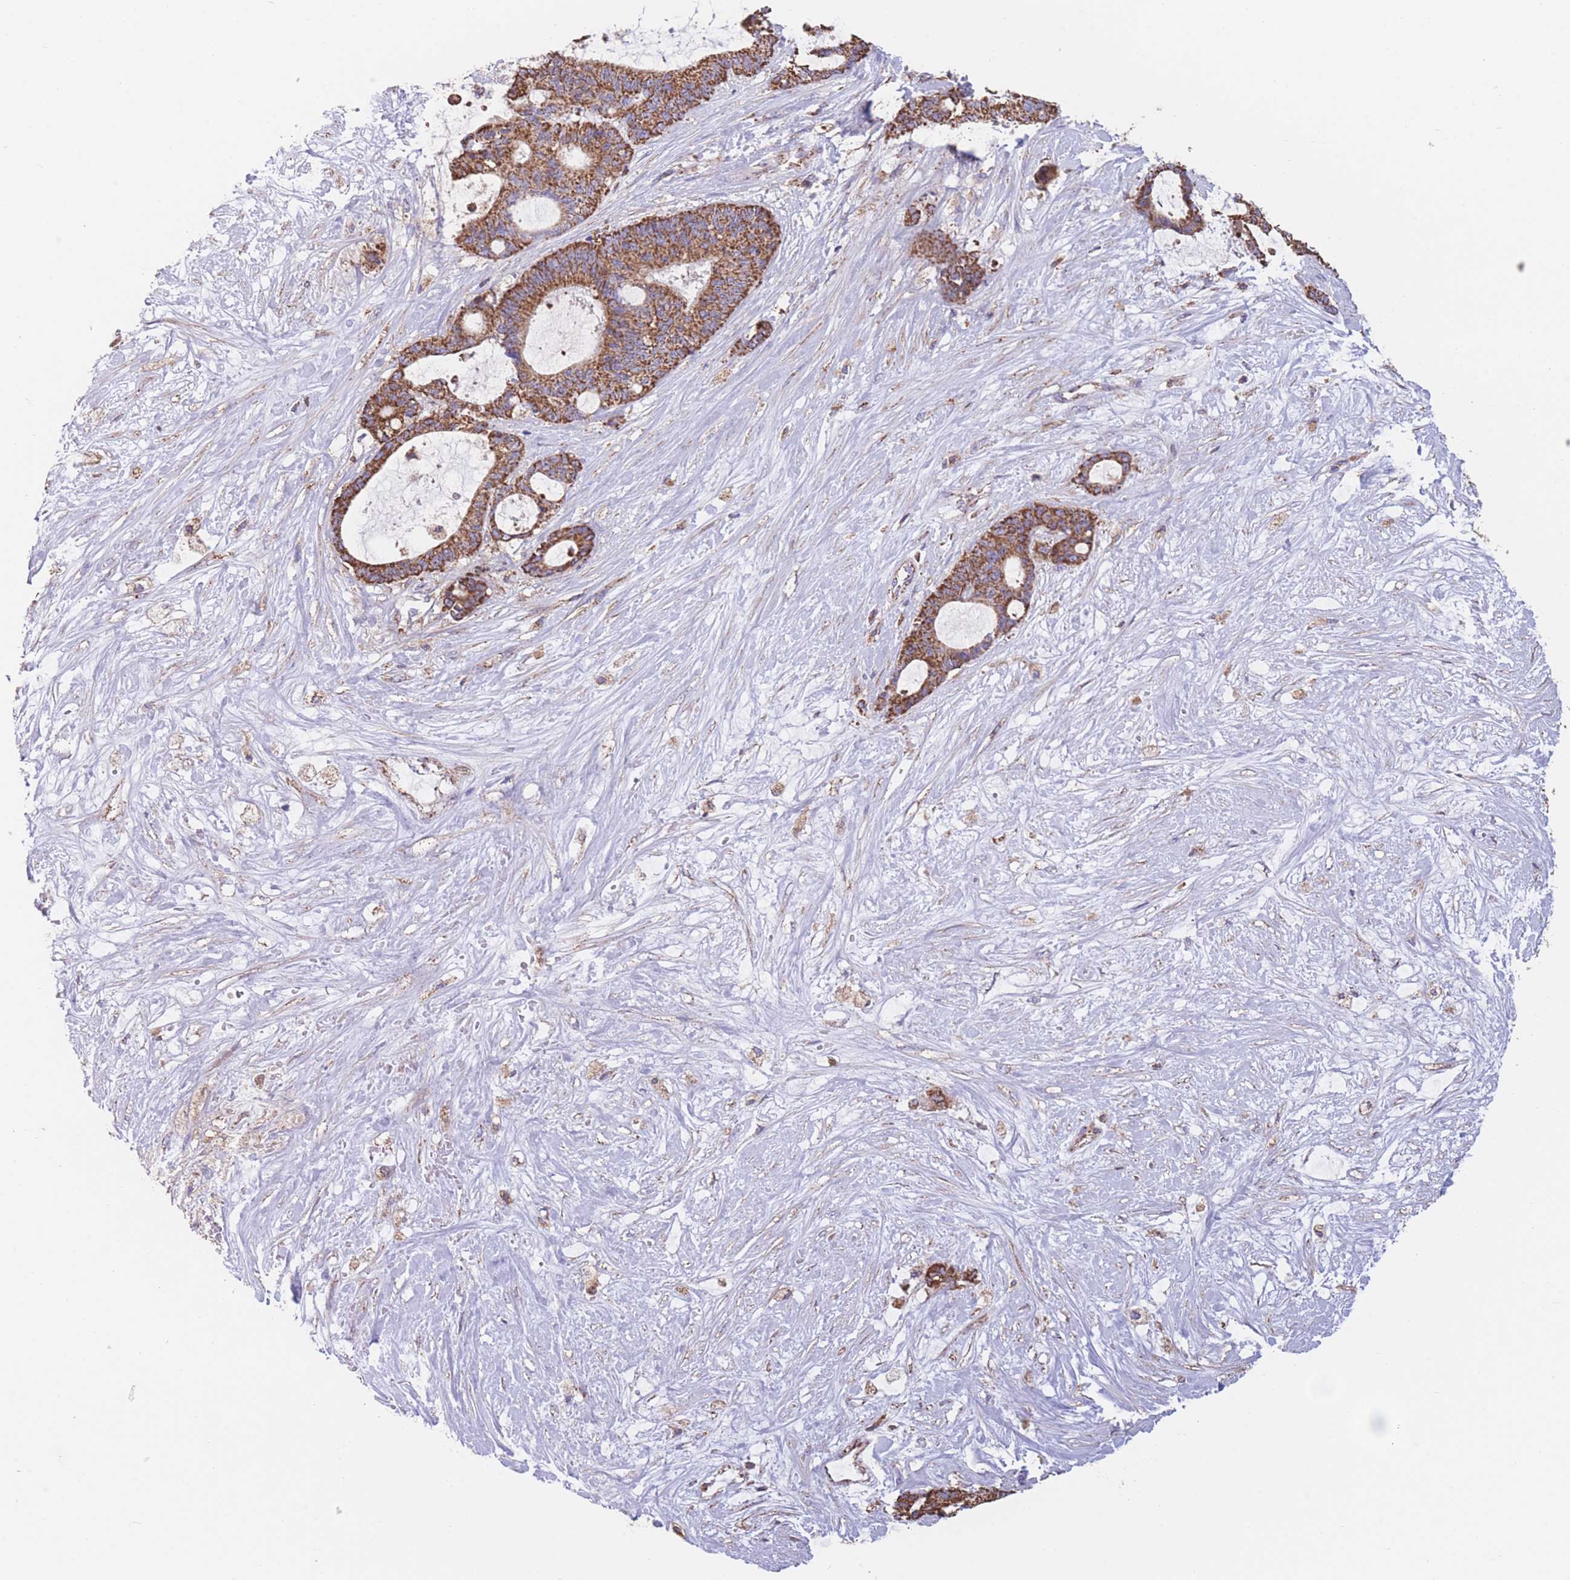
{"staining": {"intensity": "strong", "quantity": ">75%", "location": "cytoplasmic/membranous"}, "tissue": "liver cancer", "cell_type": "Tumor cells", "image_type": "cancer", "snomed": [{"axis": "morphology", "description": "Normal tissue, NOS"}, {"axis": "morphology", "description": "Cholangiocarcinoma"}, {"axis": "topography", "description": "Liver"}, {"axis": "topography", "description": "Peripheral nerve tissue"}], "caption": "DAB (3,3'-diaminobenzidine) immunohistochemical staining of human liver cancer demonstrates strong cytoplasmic/membranous protein expression in about >75% of tumor cells.", "gene": "FKBP8", "patient": {"sex": "female", "age": 73}}